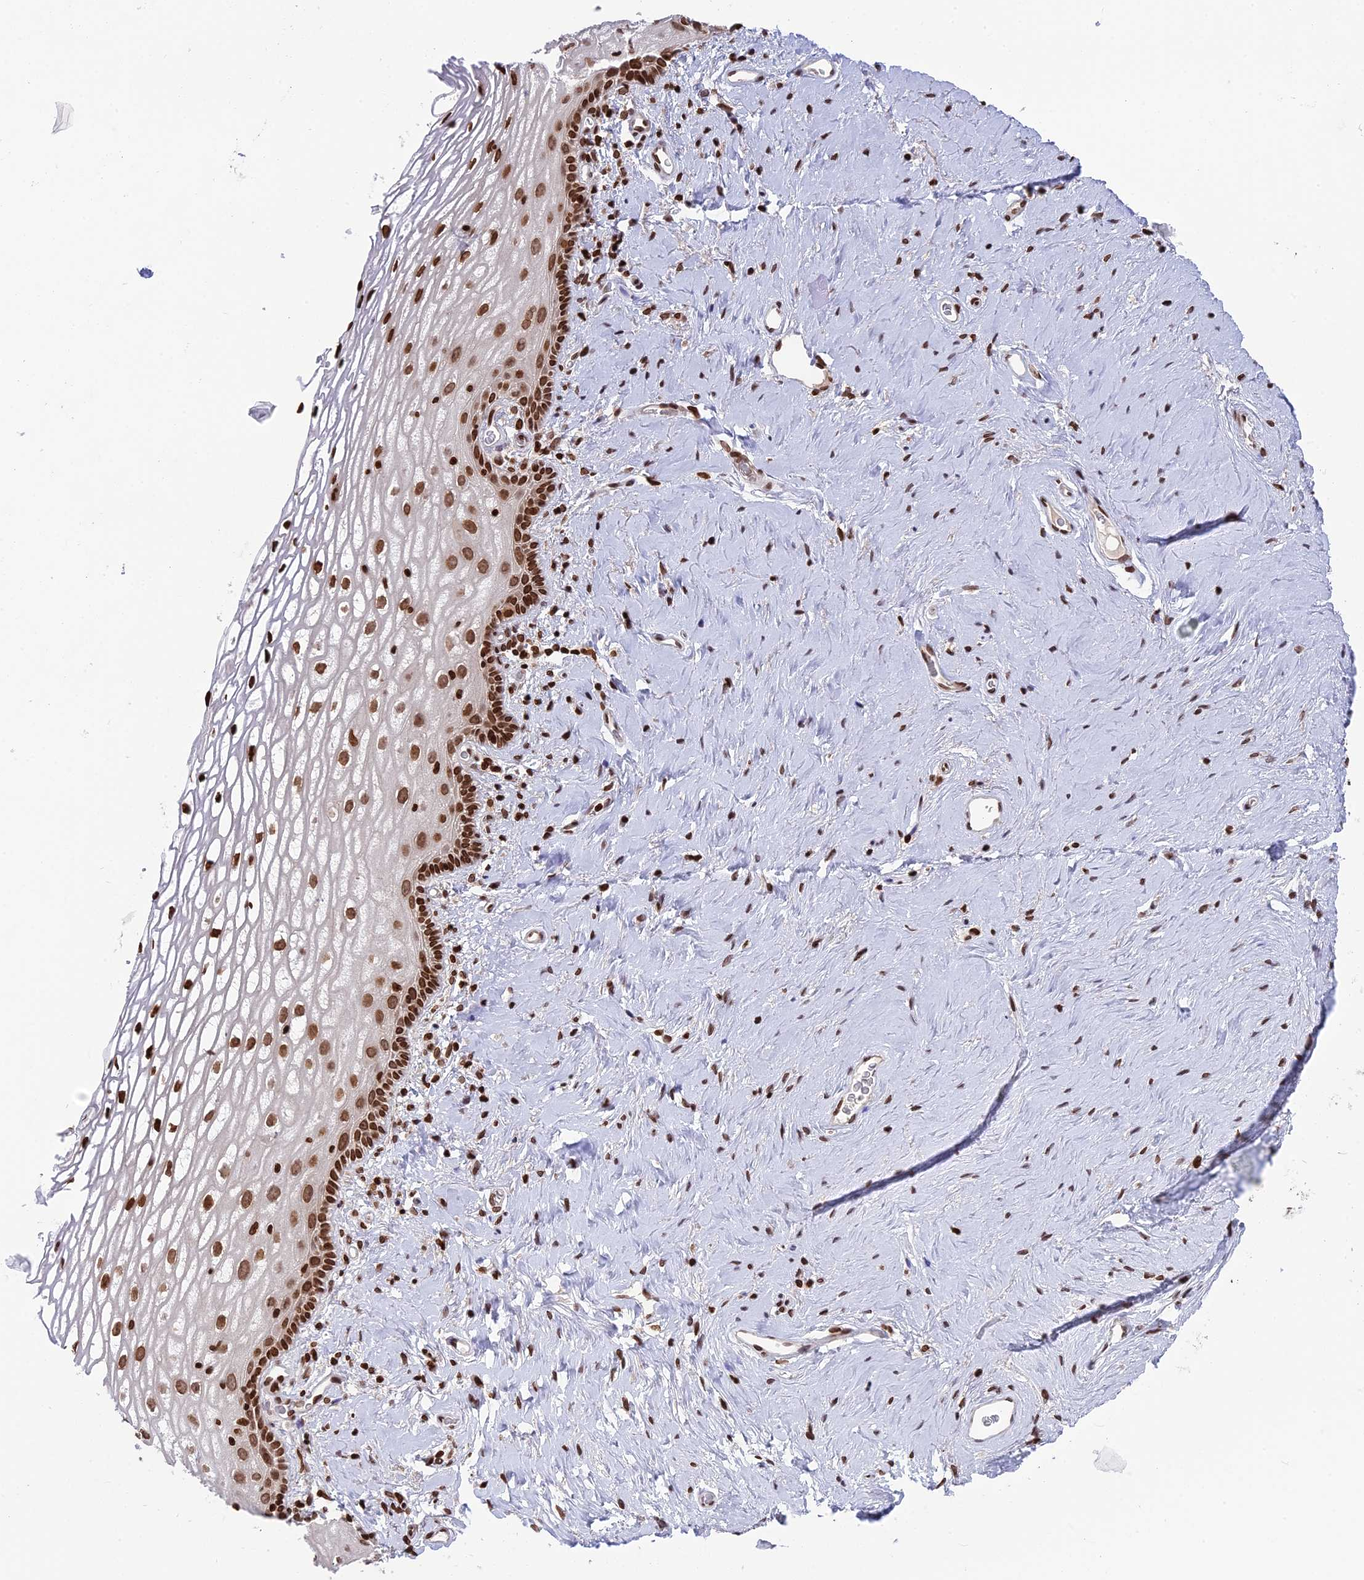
{"staining": {"intensity": "strong", "quantity": ">75%", "location": "nuclear"}, "tissue": "vagina", "cell_type": "Squamous epithelial cells", "image_type": "normal", "snomed": [{"axis": "morphology", "description": "Normal tissue, NOS"}, {"axis": "morphology", "description": "Adenocarcinoma, NOS"}, {"axis": "topography", "description": "Rectum"}, {"axis": "topography", "description": "Vagina"}], "caption": "Protein expression analysis of benign vagina reveals strong nuclear expression in about >75% of squamous epithelial cells.", "gene": "TET2", "patient": {"sex": "female", "age": 71}}